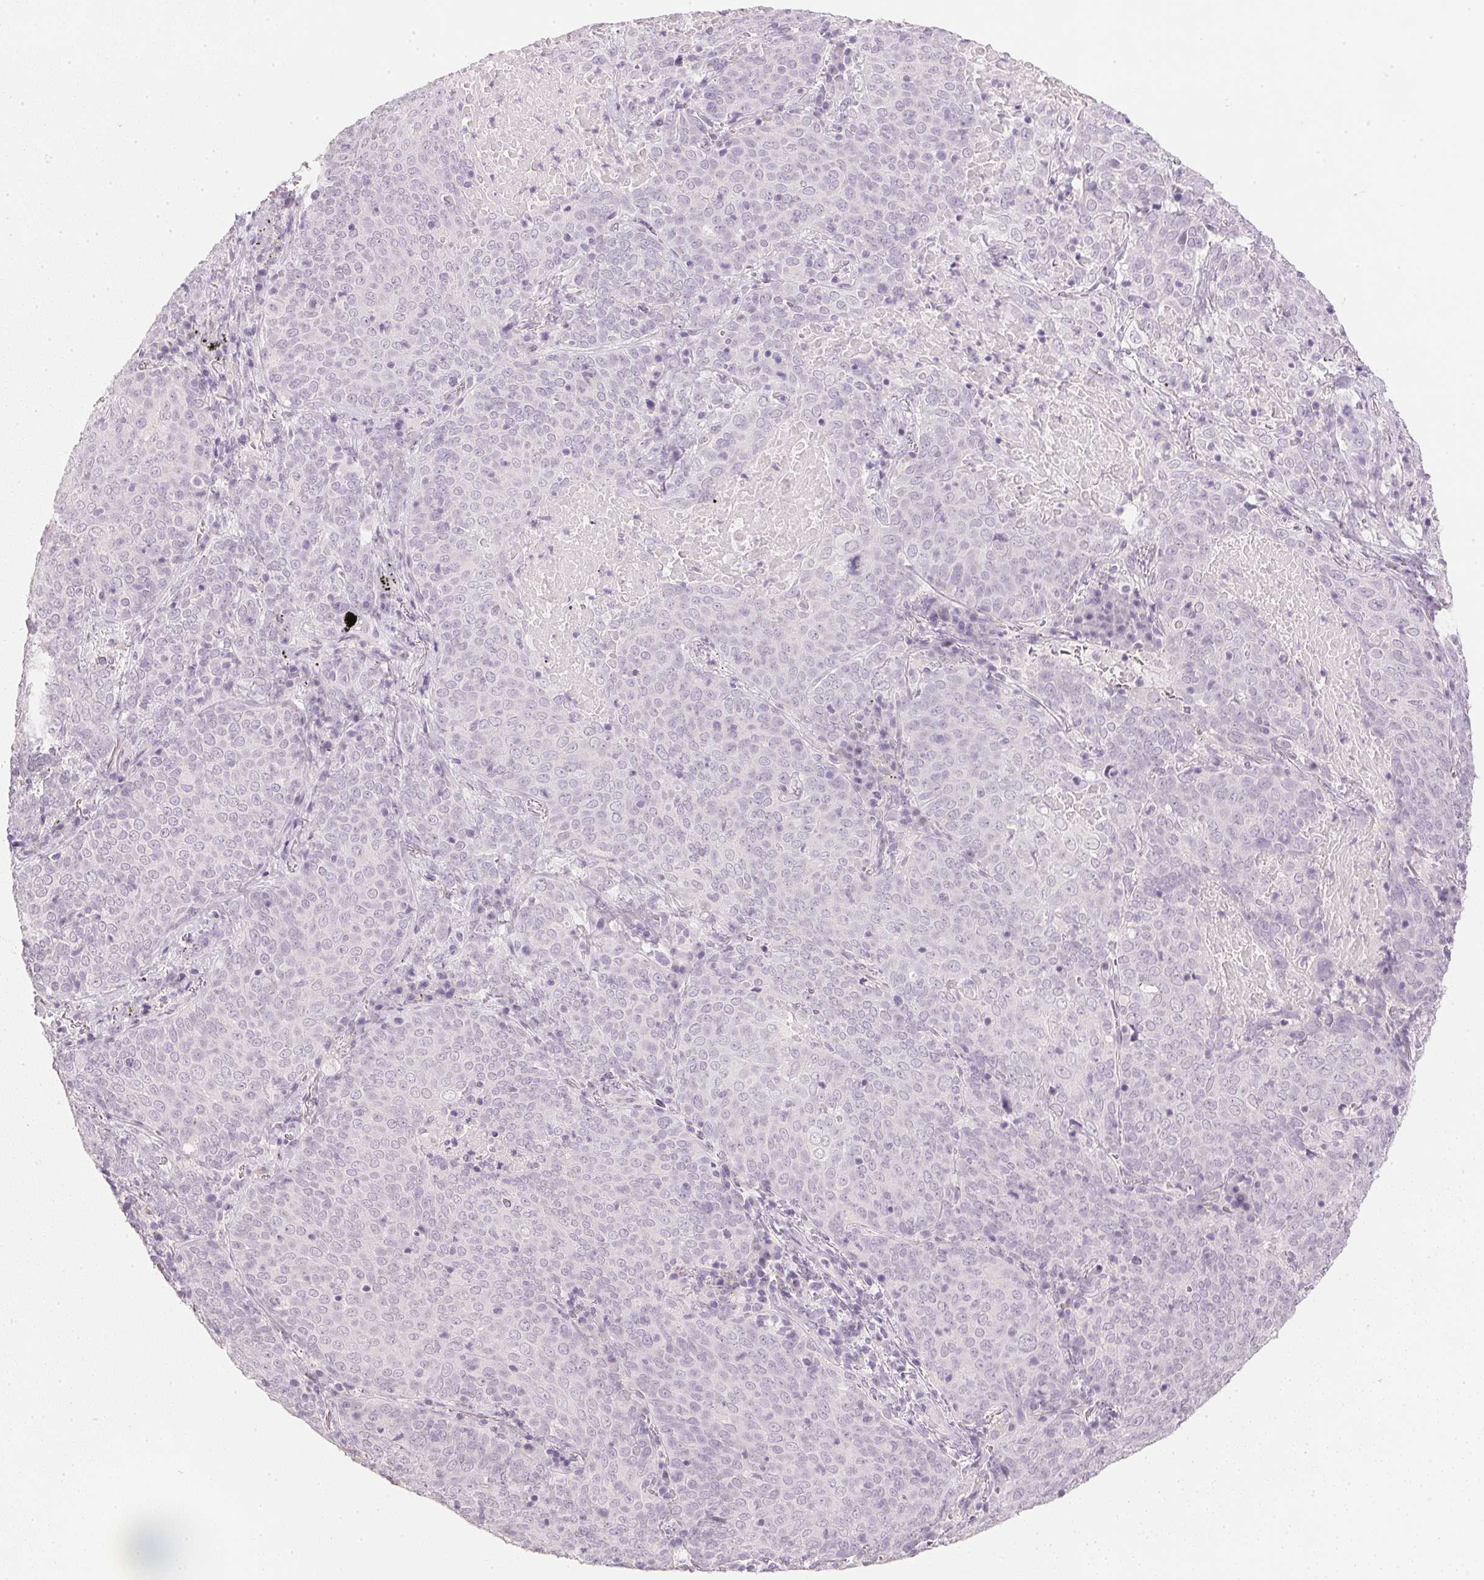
{"staining": {"intensity": "negative", "quantity": "none", "location": "none"}, "tissue": "lung cancer", "cell_type": "Tumor cells", "image_type": "cancer", "snomed": [{"axis": "morphology", "description": "Squamous cell carcinoma, NOS"}, {"axis": "topography", "description": "Lung"}], "caption": "This is an IHC image of human squamous cell carcinoma (lung). There is no positivity in tumor cells.", "gene": "IGFBP1", "patient": {"sex": "male", "age": 82}}